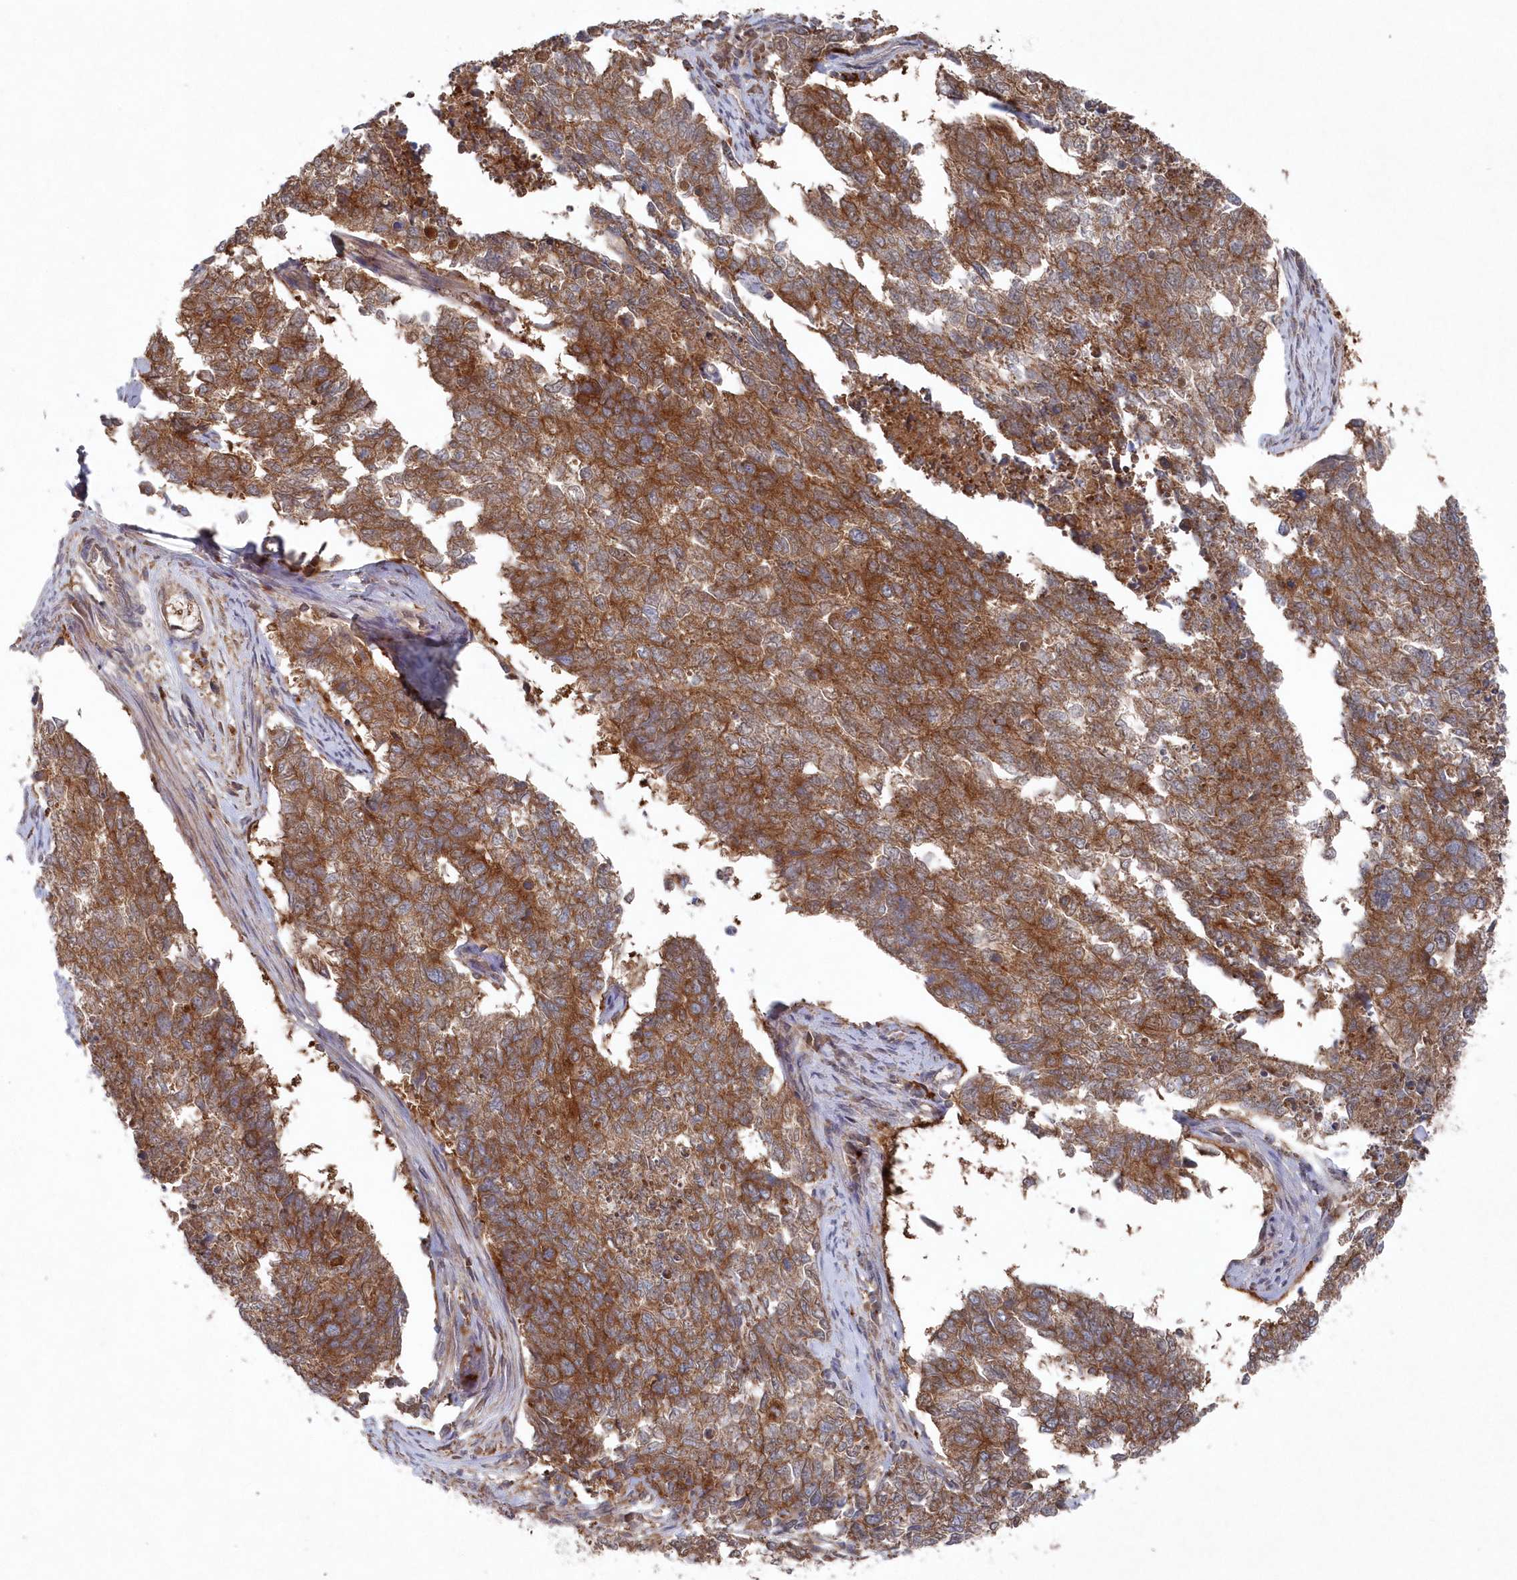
{"staining": {"intensity": "strong", "quantity": ">75%", "location": "cytoplasmic/membranous"}, "tissue": "cervical cancer", "cell_type": "Tumor cells", "image_type": "cancer", "snomed": [{"axis": "morphology", "description": "Squamous cell carcinoma, NOS"}, {"axis": "topography", "description": "Cervix"}], "caption": "A high-resolution photomicrograph shows immunohistochemistry staining of cervical cancer, which shows strong cytoplasmic/membranous staining in about >75% of tumor cells.", "gene": "ASNSD1", "patient": {"sex": "female", "age": 63}}